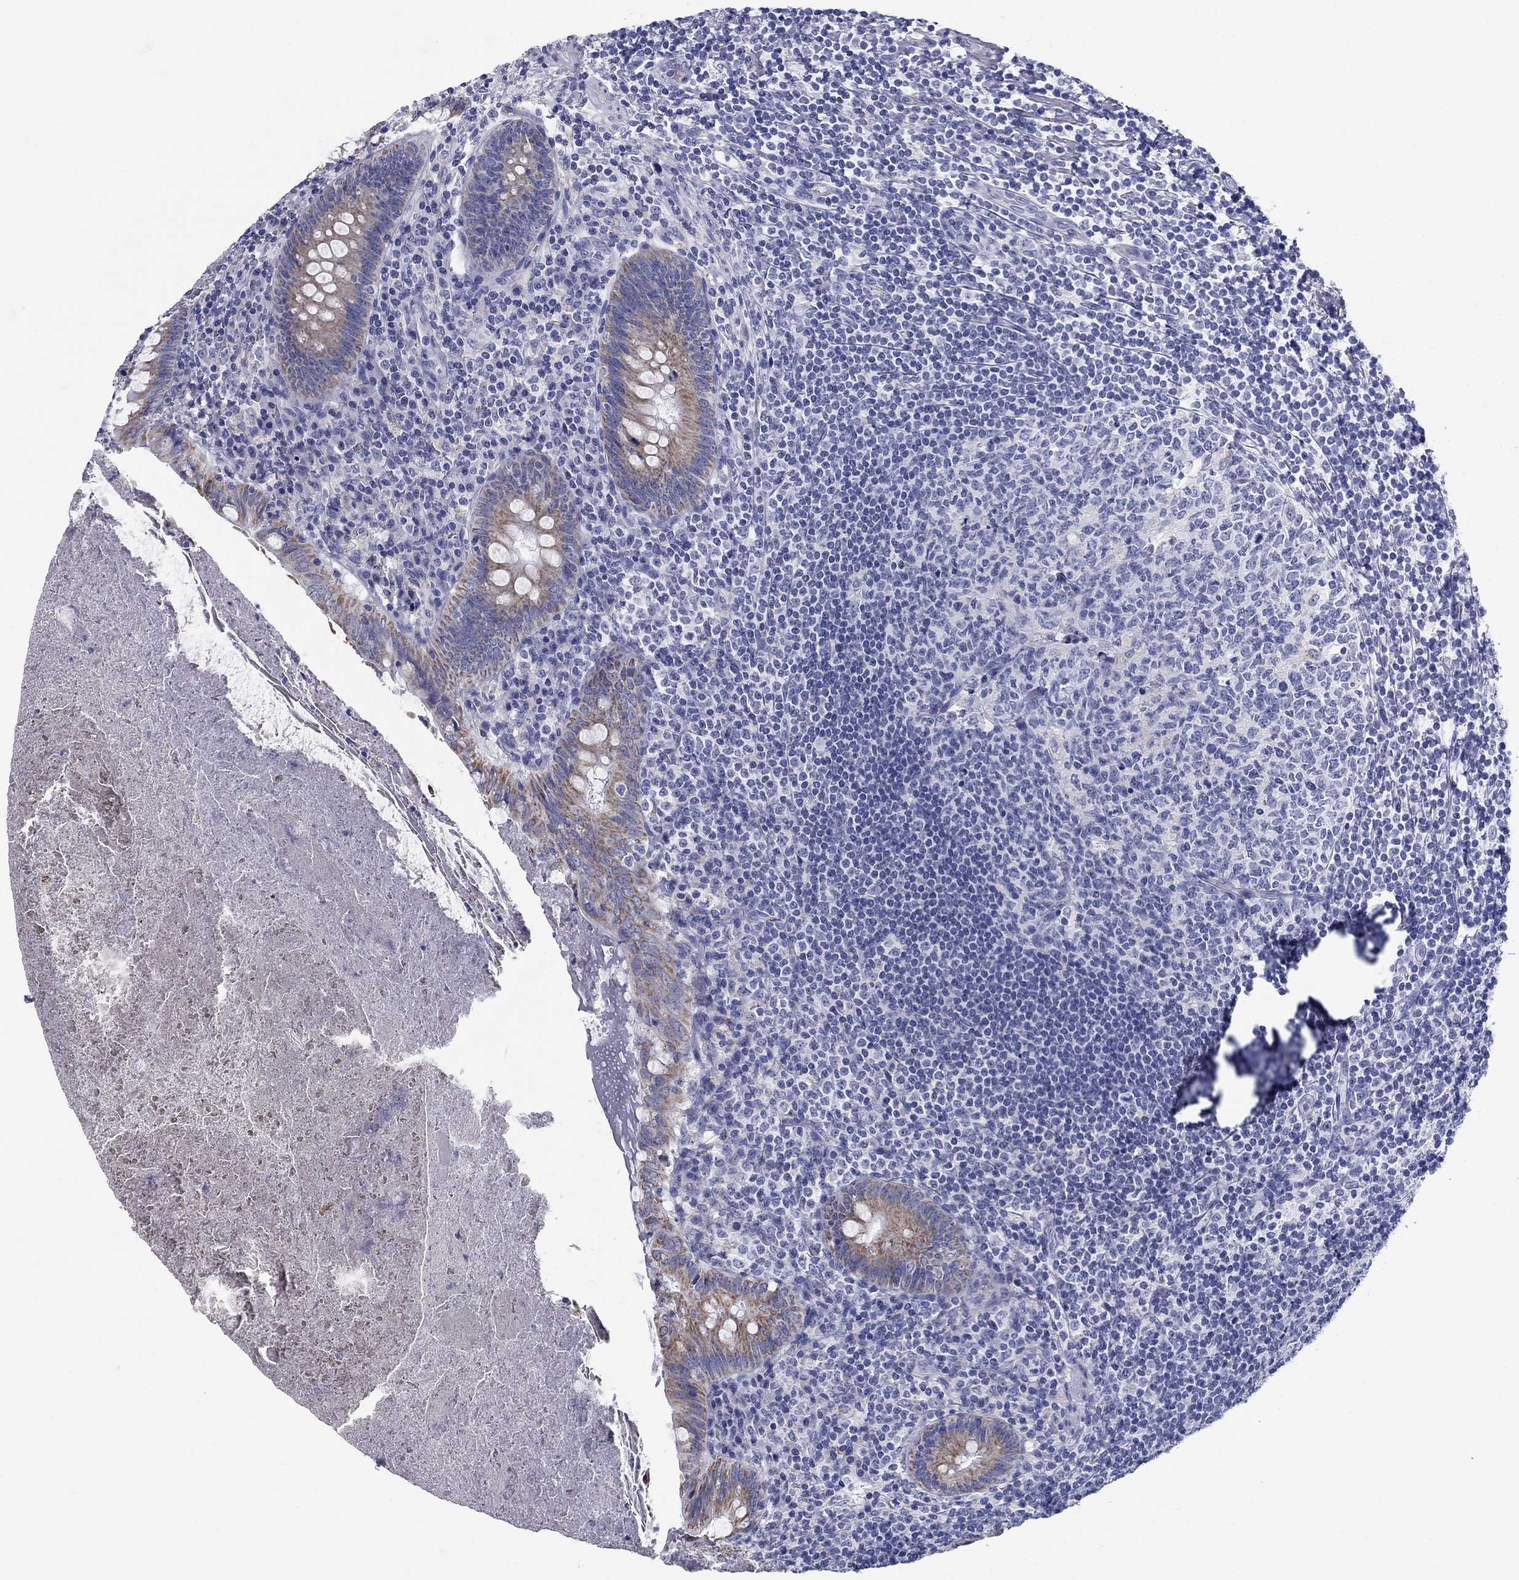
{"staining": {"intensity": "weak", "quantity": "<25%", "location": "cytoplasmic/membranous"}, "tissue": "appendix", "cell_type": "Glandular cells", "image_type": "normal", "snomed": [{"axis": "morphology", "description": "Normal tissue, NOS"}, {"axis": "topography", "description": "Appendix"}], "caption": "Immunohistochemistry image of unremarkable appendix: appendix stained with DAB (3,3'-diaminobenzidine) shows no significant protein staining in glandular cells. Nuclei are stained in blue.", "gene": "UPB1", "patient": {"sex": "male", "age": 47}}